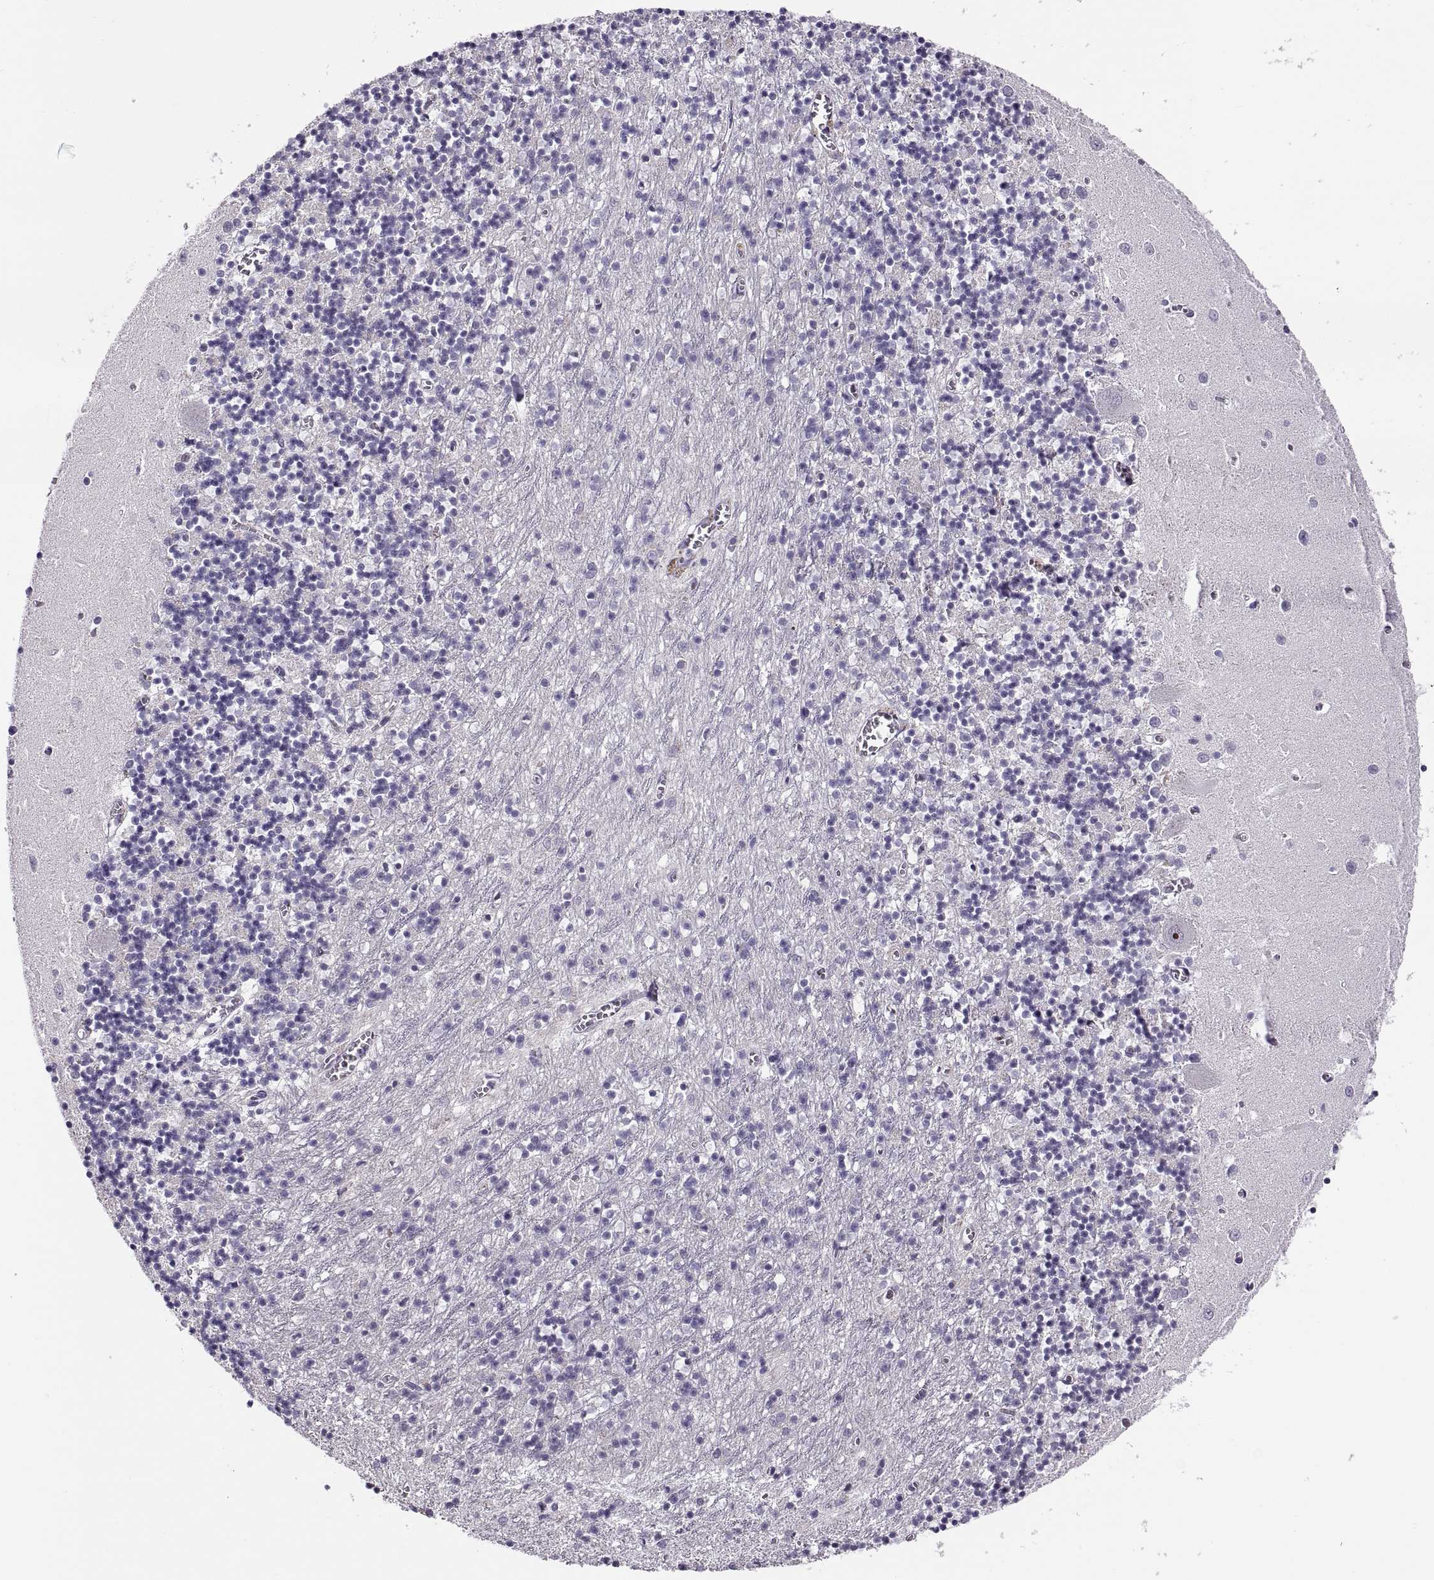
{"staining": {"intensity": "negative", "quantity": "none", "location": "none"}, "tissue": "cerebellum", "cell_type": "Cells in granular layer", "image_type": "normal", "snomed": [{"axis": "morphology", "description": "Normal tissue, NOS"}, {"axis": "topography", "description": "Cerebellum"}], "caption": "The histopathology image reveals no staining of cells in granular layer in normal cerebellum. Brightfield microscopy of immunohistochemistry (IHC) stained with DAB (brown) and hematoxylin (blue), captured at high magnification.", "gene": "VSX2", "patient": {"sex": "female", "age": 64}}